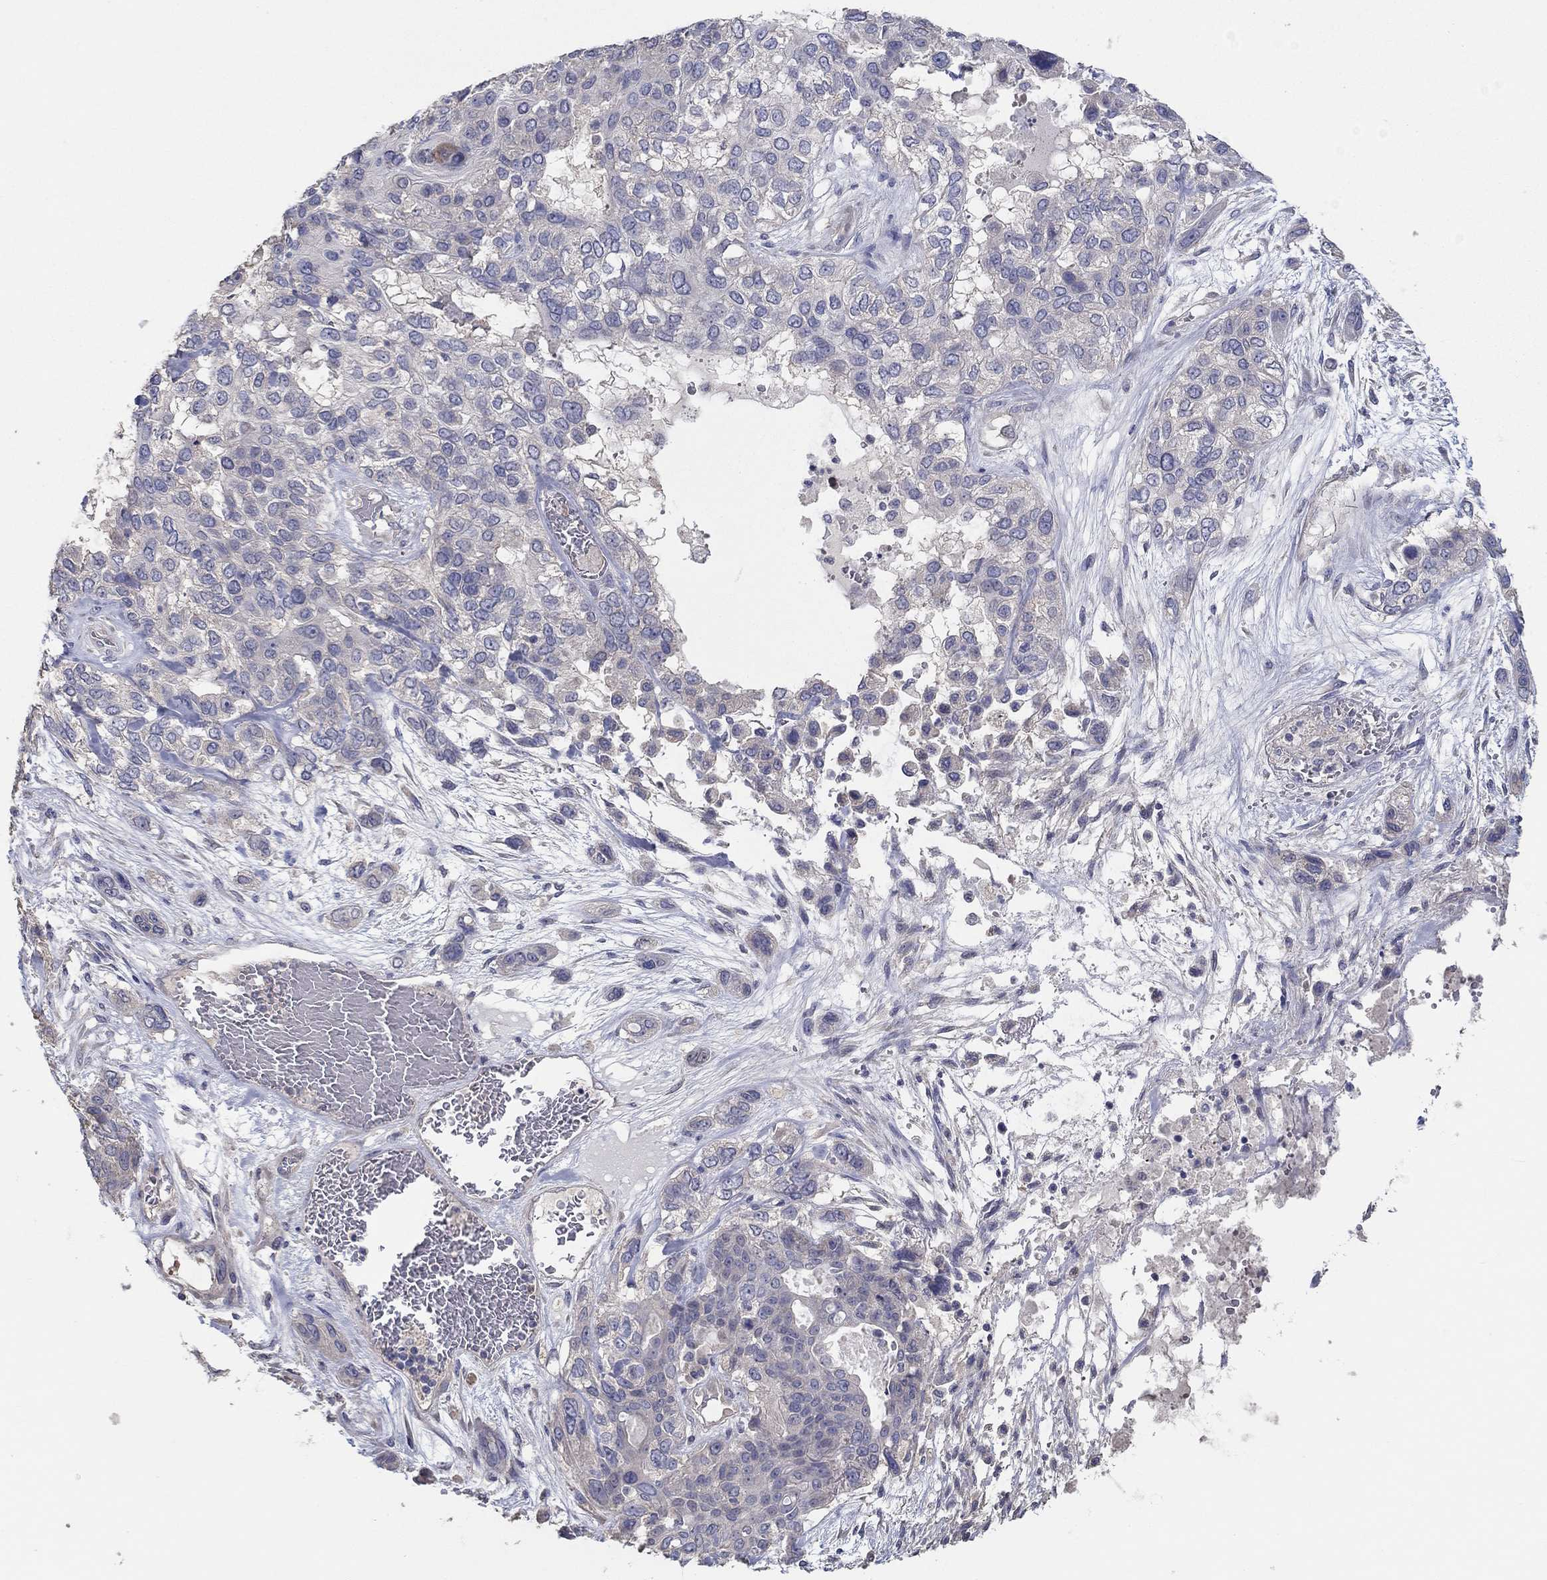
{"staining": {"intensity": "negative", "quantity": "none", "location": "none"}, "tissue": "lung cancer", "cell_type": "Tumor cells", "image_type": "cancer", "snomed": [{"axis": "morphology", "description": "Squamous cell carcinoma, NOS"}, {"axis": "topography", "description": "Lung"}], "caption": "The histopathology image displays no significant expression in tumor cells of lung cancer.", "gene": "DOCK3", "patient": {"sex": "female", "age": 70}}